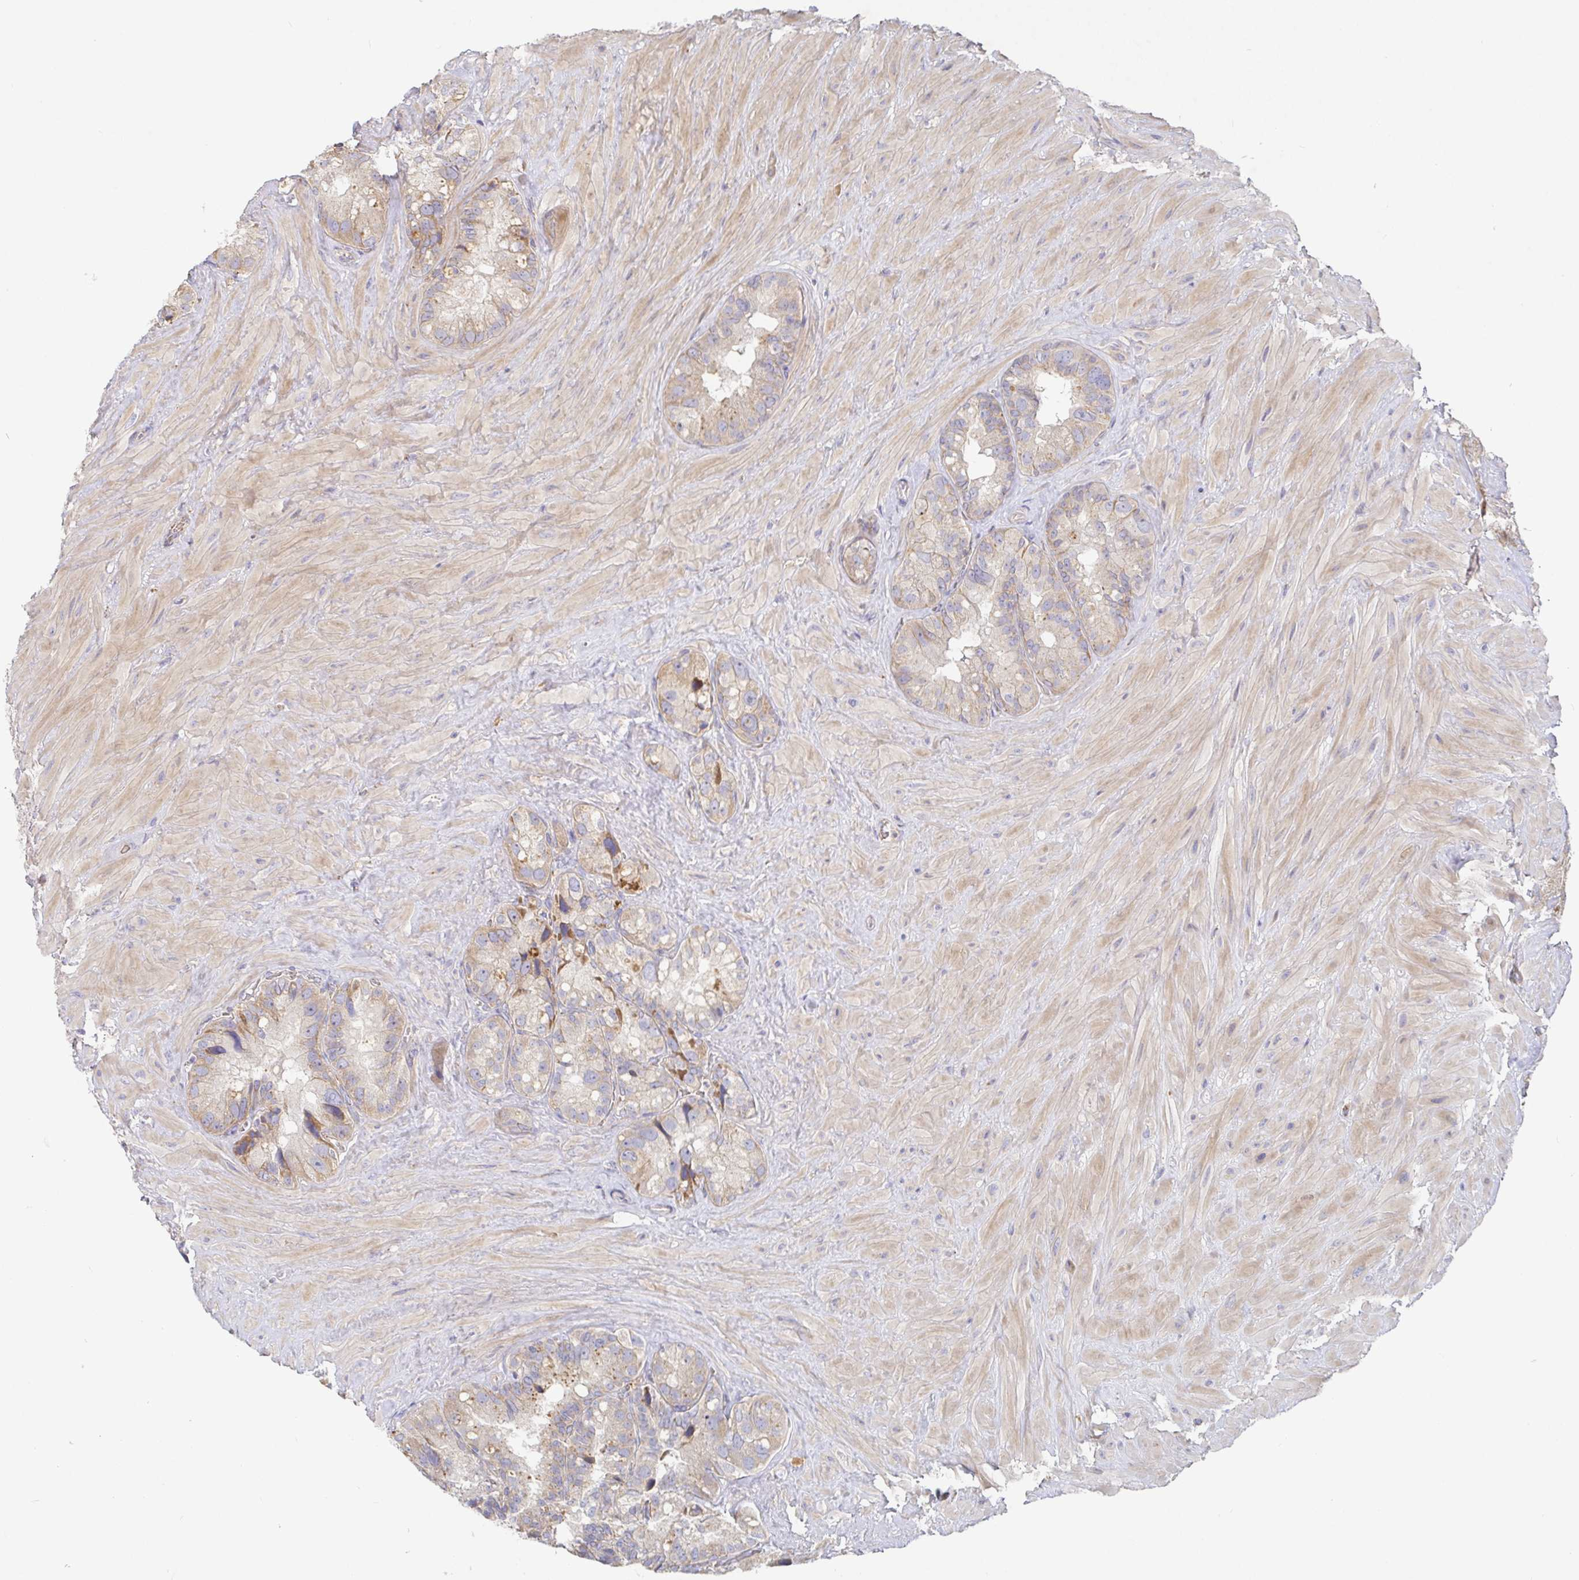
{"staining": {"intensity": "moderate", "quantity": "<25%", "location": "cytoplasmic/membranous"}, "tissue": "seminal vesicle", "cell_type": "Glandular cells", "image_type": "normal", "snomed": [{"axis": "morphology", "description": "Normal tissue, NOS"}, {"axis": "topography", "description": "Seminal veicle"}], "caption": "This is a micrograph of immunohistochemistry (IHC) staining of normal seminal vesicle, which shows moderate staining in the cytoplasmic/membranous of glandular cells.", "gene": "IRAK2", "patient": {"sex": "male", "age": 60}}